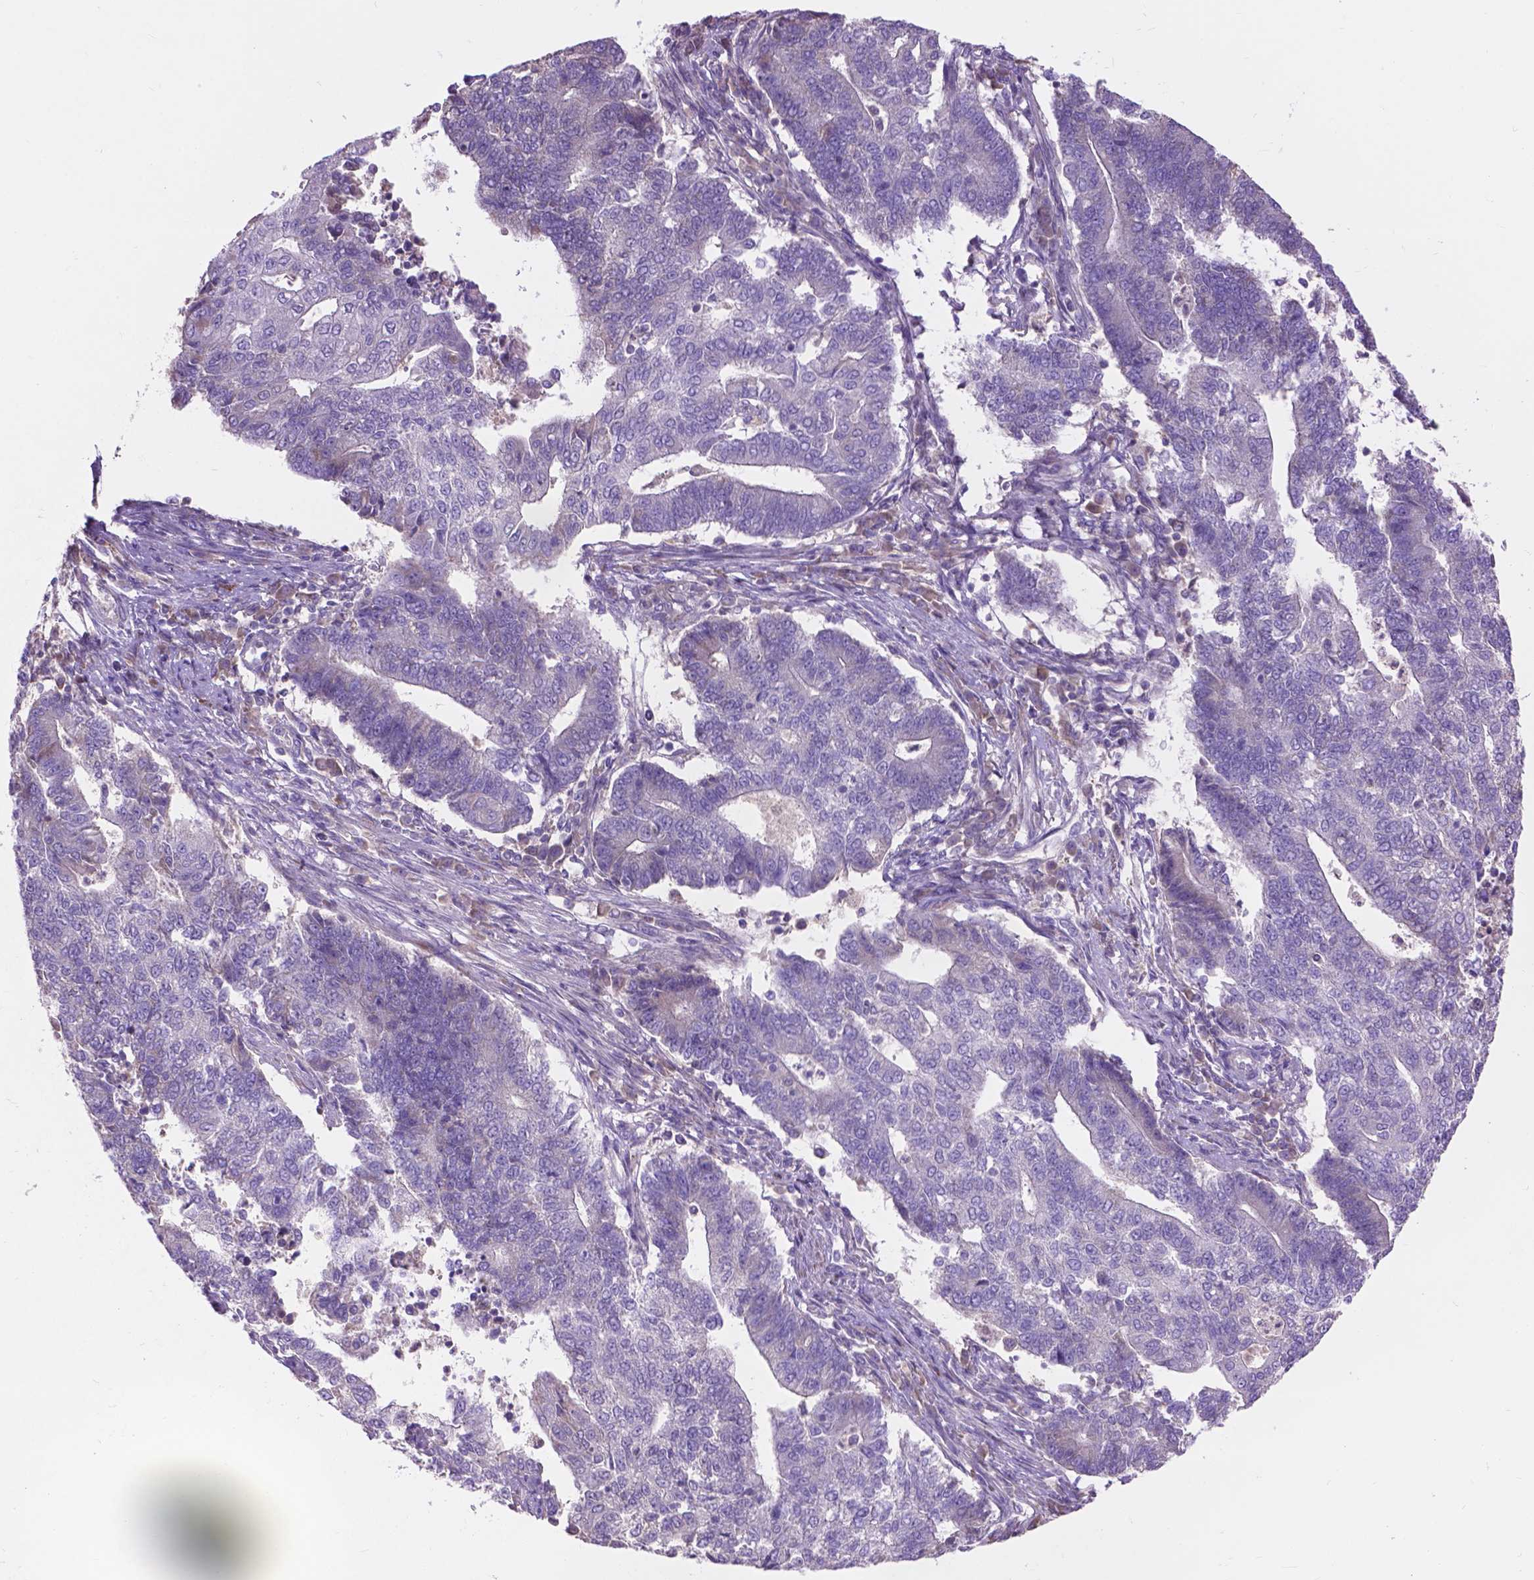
{"staining": {"intensity": "negative", "quantity": "none", "location": "none"}, "tissue": "endometrial cancer", "cell_type": "Tumor cells", "image_type": "cancer", "snomed": [{"axis": "morphology", "description": "Adenocarcinoma, NOS"}, {"axis": "topography", "description": "Uterus"}, {"axis": "topography", "description": "Endometrium"}], "caption": "High magnification brightfield microscopy of endometrial adenocarcinoma stained with DAB (3,3'-diaminobenzidine) (brown) and counterstained with hematoxylin (blue): tumor cells show no significant staining.", "gene": "NOXO1", "patient": {"sex": "female", "age": 54}}